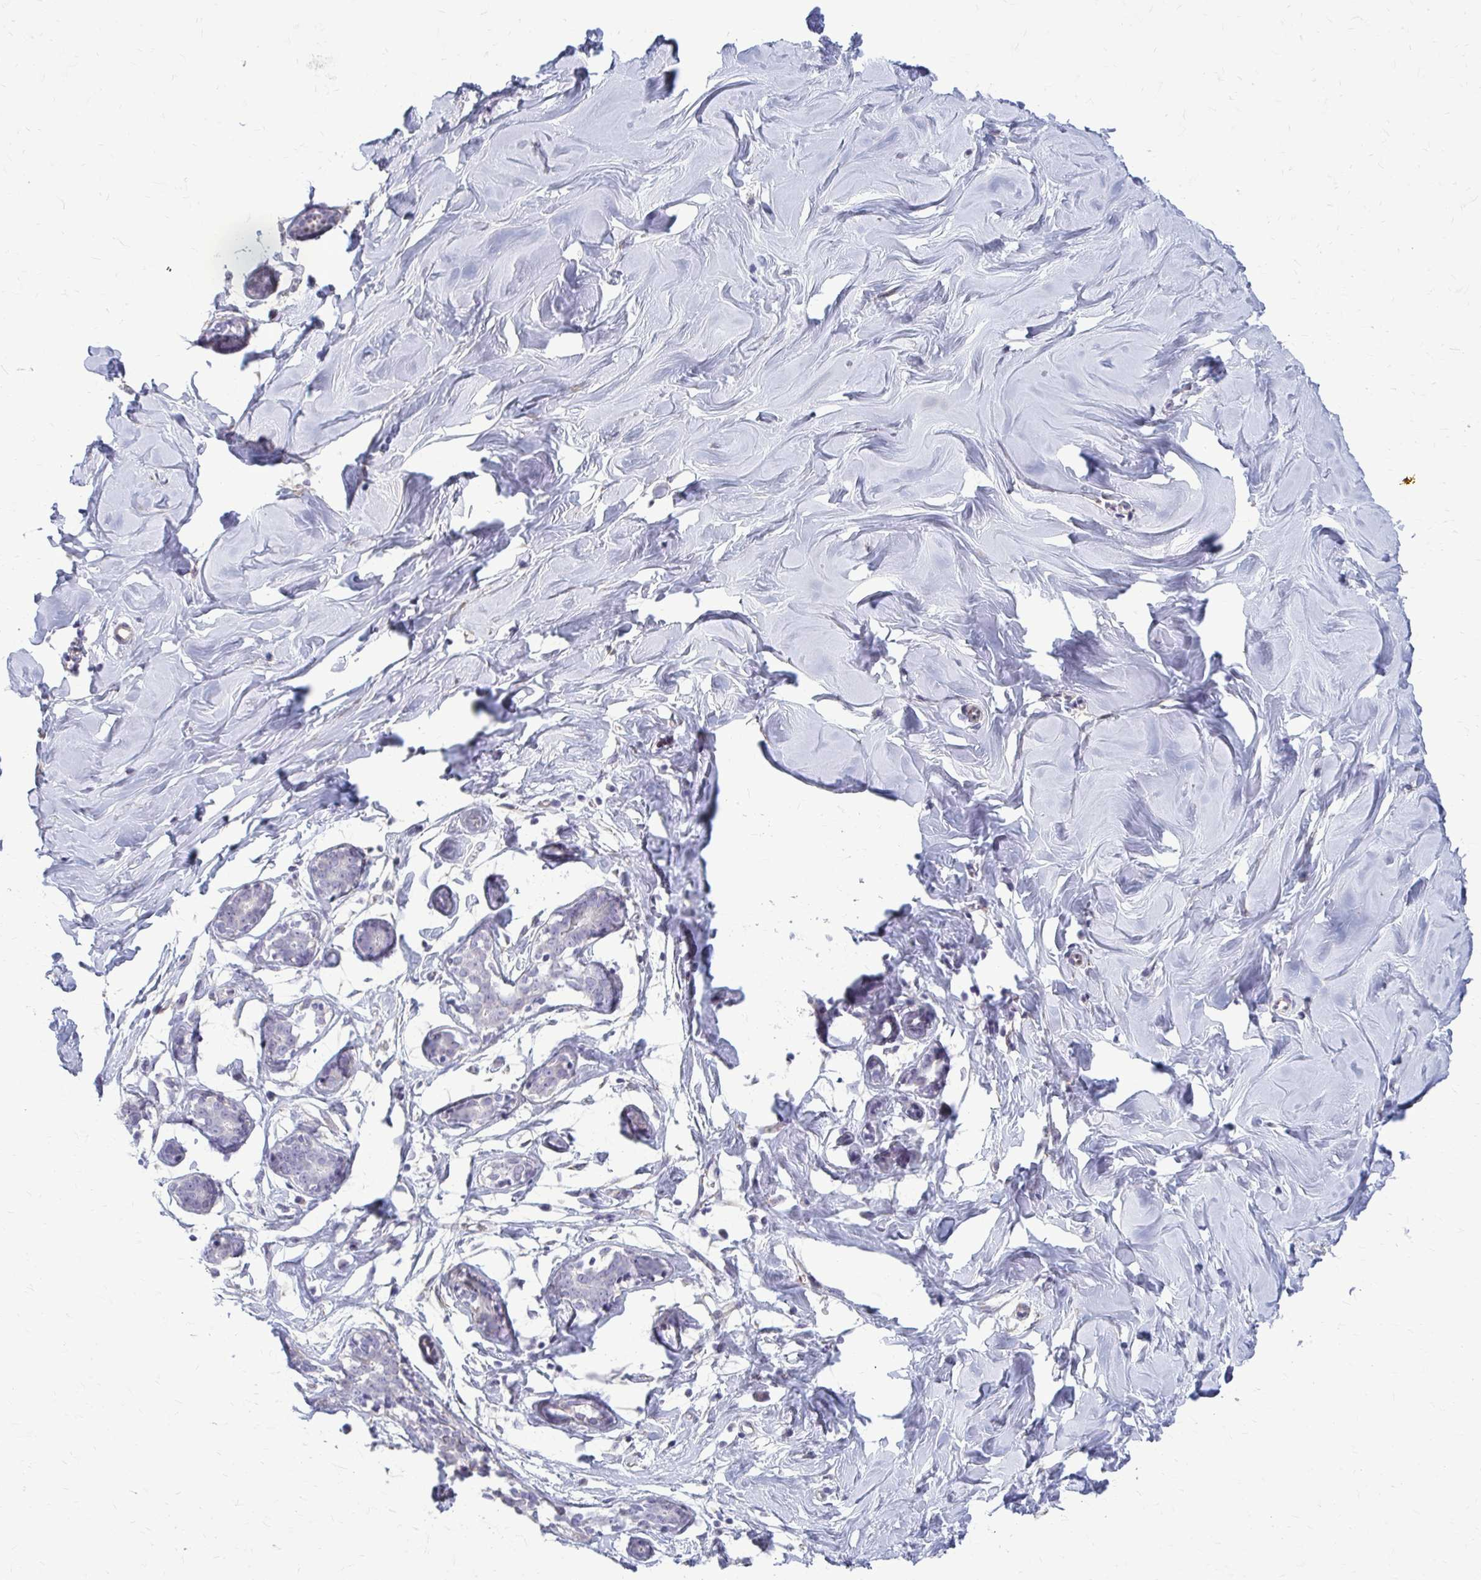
{"staining": {"intensity": "negative", "quantity": "none", "location": "none"}, "tissue": "breast", "cell_type": "Adipocytes", "image_type": "normal", "snomed": [{"axis": "morphology", "description": "Normal tissue, NOS"}, {"axis": "topography", "description": "Breast"}], "caption": "Adipocytes are negative for protein expression in unremarkable human breast. Nuclei are stained in blue.", "gene": "DEPP1", "patient": {"sex": "female", "age": 27}}